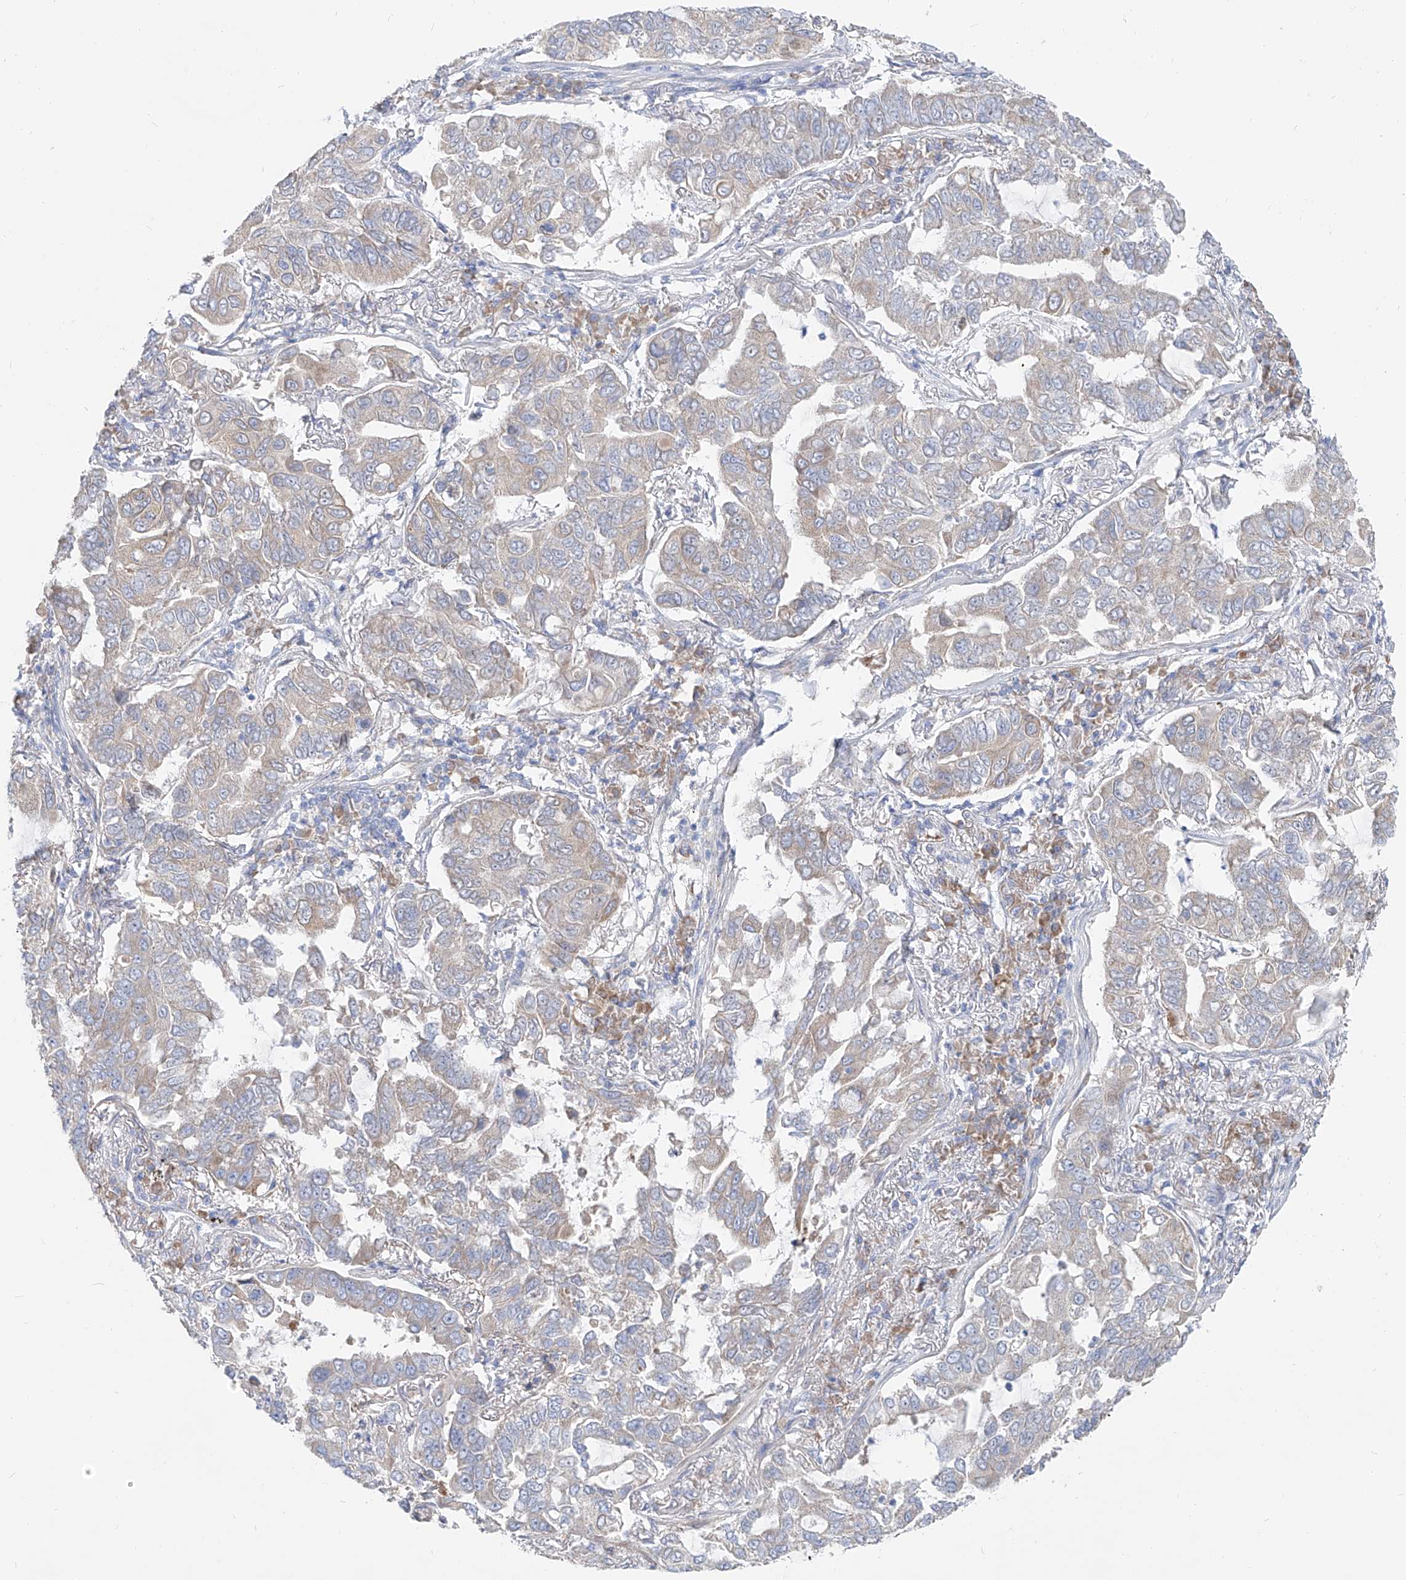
{"staining": {"intensity": "moderate", "quantity": "<25%", "location": "cytoplasmic/membranous"}, "tissue": "lung cancer", "cell_type": "Tumor cells", "image_type": "cancer", "snomed": [{"axis": "morphology", "description": "Adenocarcinoma, NOS"}, {"axis": "topography", "description": "Lung"}], "caption": "Immunohistochemistry (IHC) (DAB) staining of human lung cancer (adenocarcinoma) reveals moderate cytoplasmic/membranous protein expression in about <25% of tumor cells. The staining was performed using DAB (3,3'-diaminobenzidine) to visualize the protein expression in brown, while the nuclei were stained in blue with hematoxylin (Magnification: 20x).", "gene": "UFL1", "patient": {"sex": "male", "age": 64}}